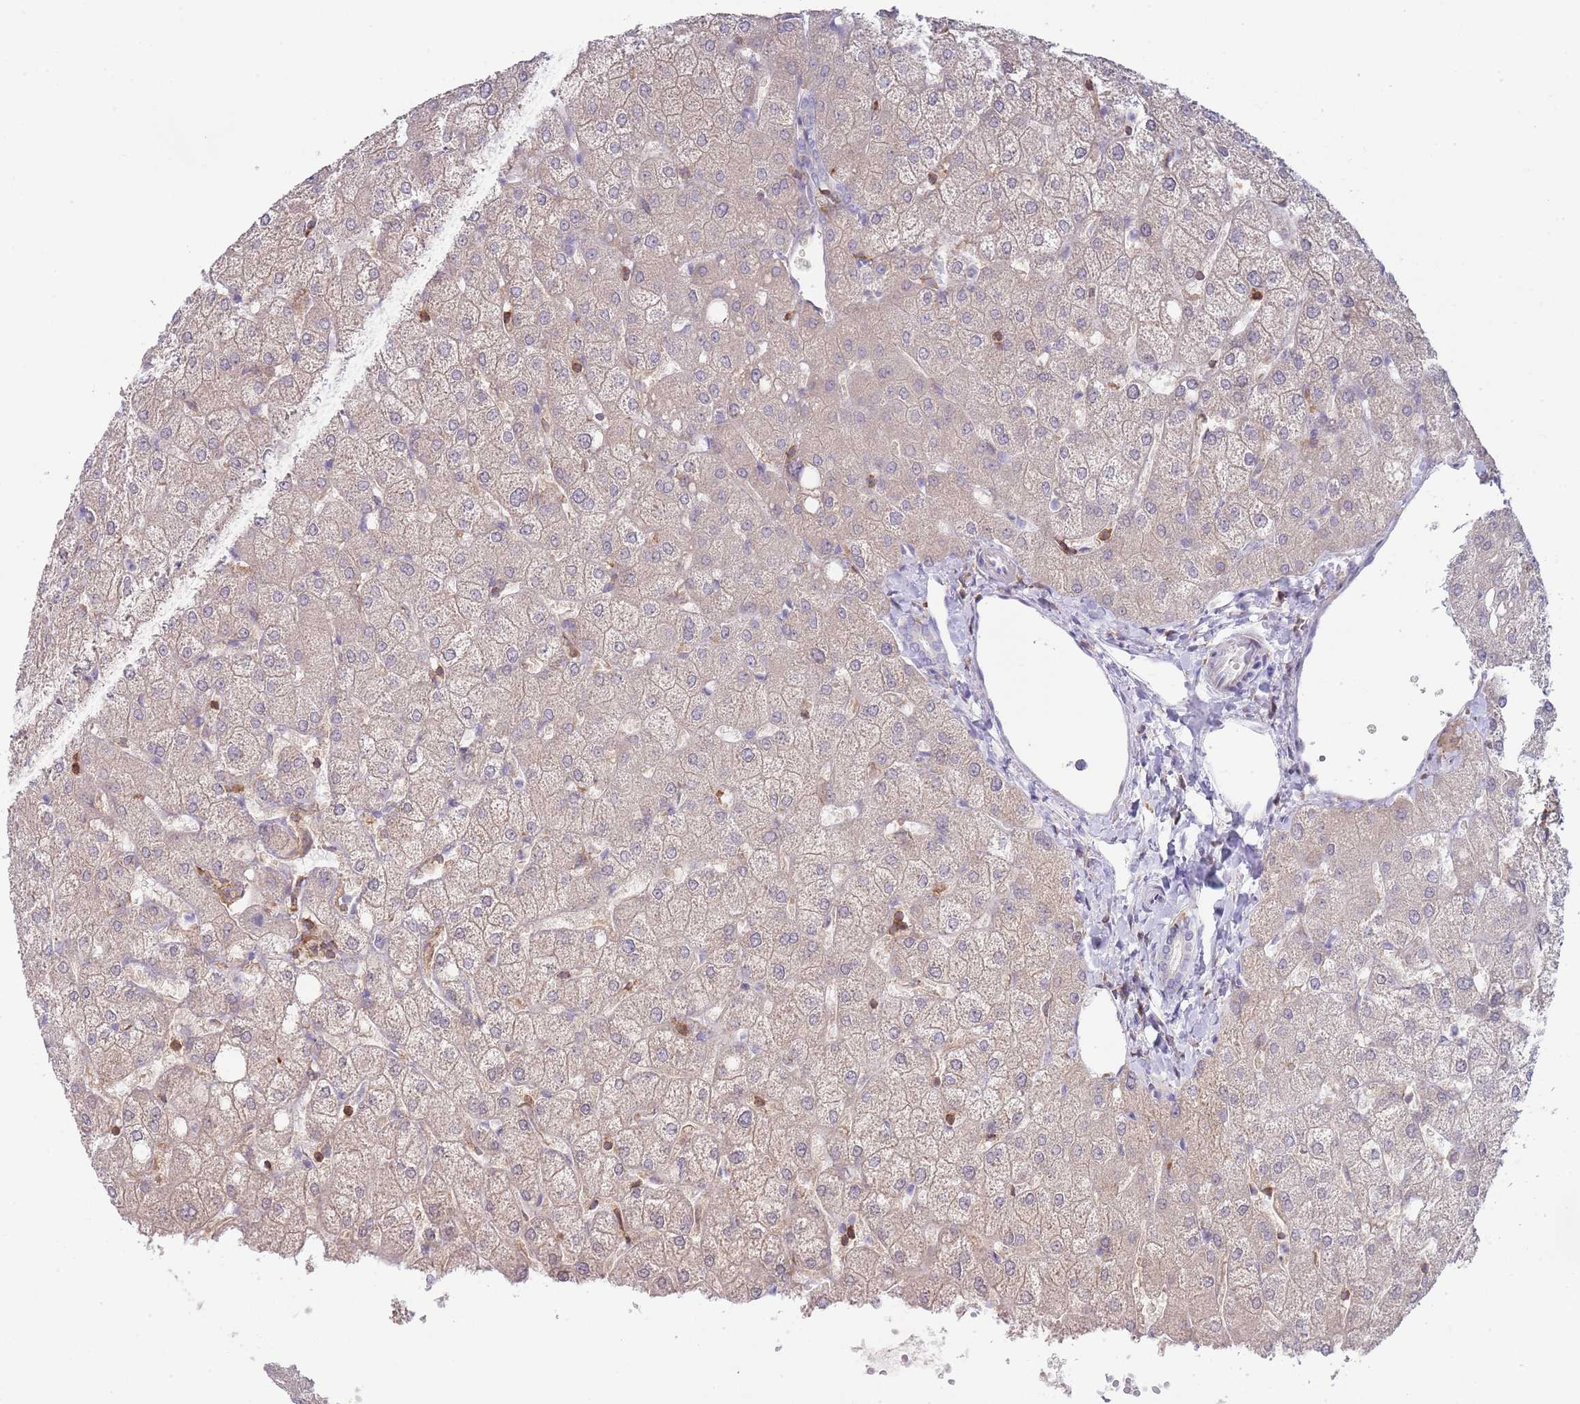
{"staining": {"intensity": "negative", "quantity": "none", "location": "none"}, "tissue": "liver", "cell_type": "Cholangiocytes", "image_type": "normal", "snomed": [{"axis": "morphology", "description": "Normal tissue, NOS"}, {"axis": "topography", "description": "Liver"}], "caption": "Immunohistochemistry photomicrograph of normal liver stained for a protein (brown), which demonstrates no positivity in cholangiocytes.", "gene": "LPXN", "patient": {"sex": "female", "age": 54}}